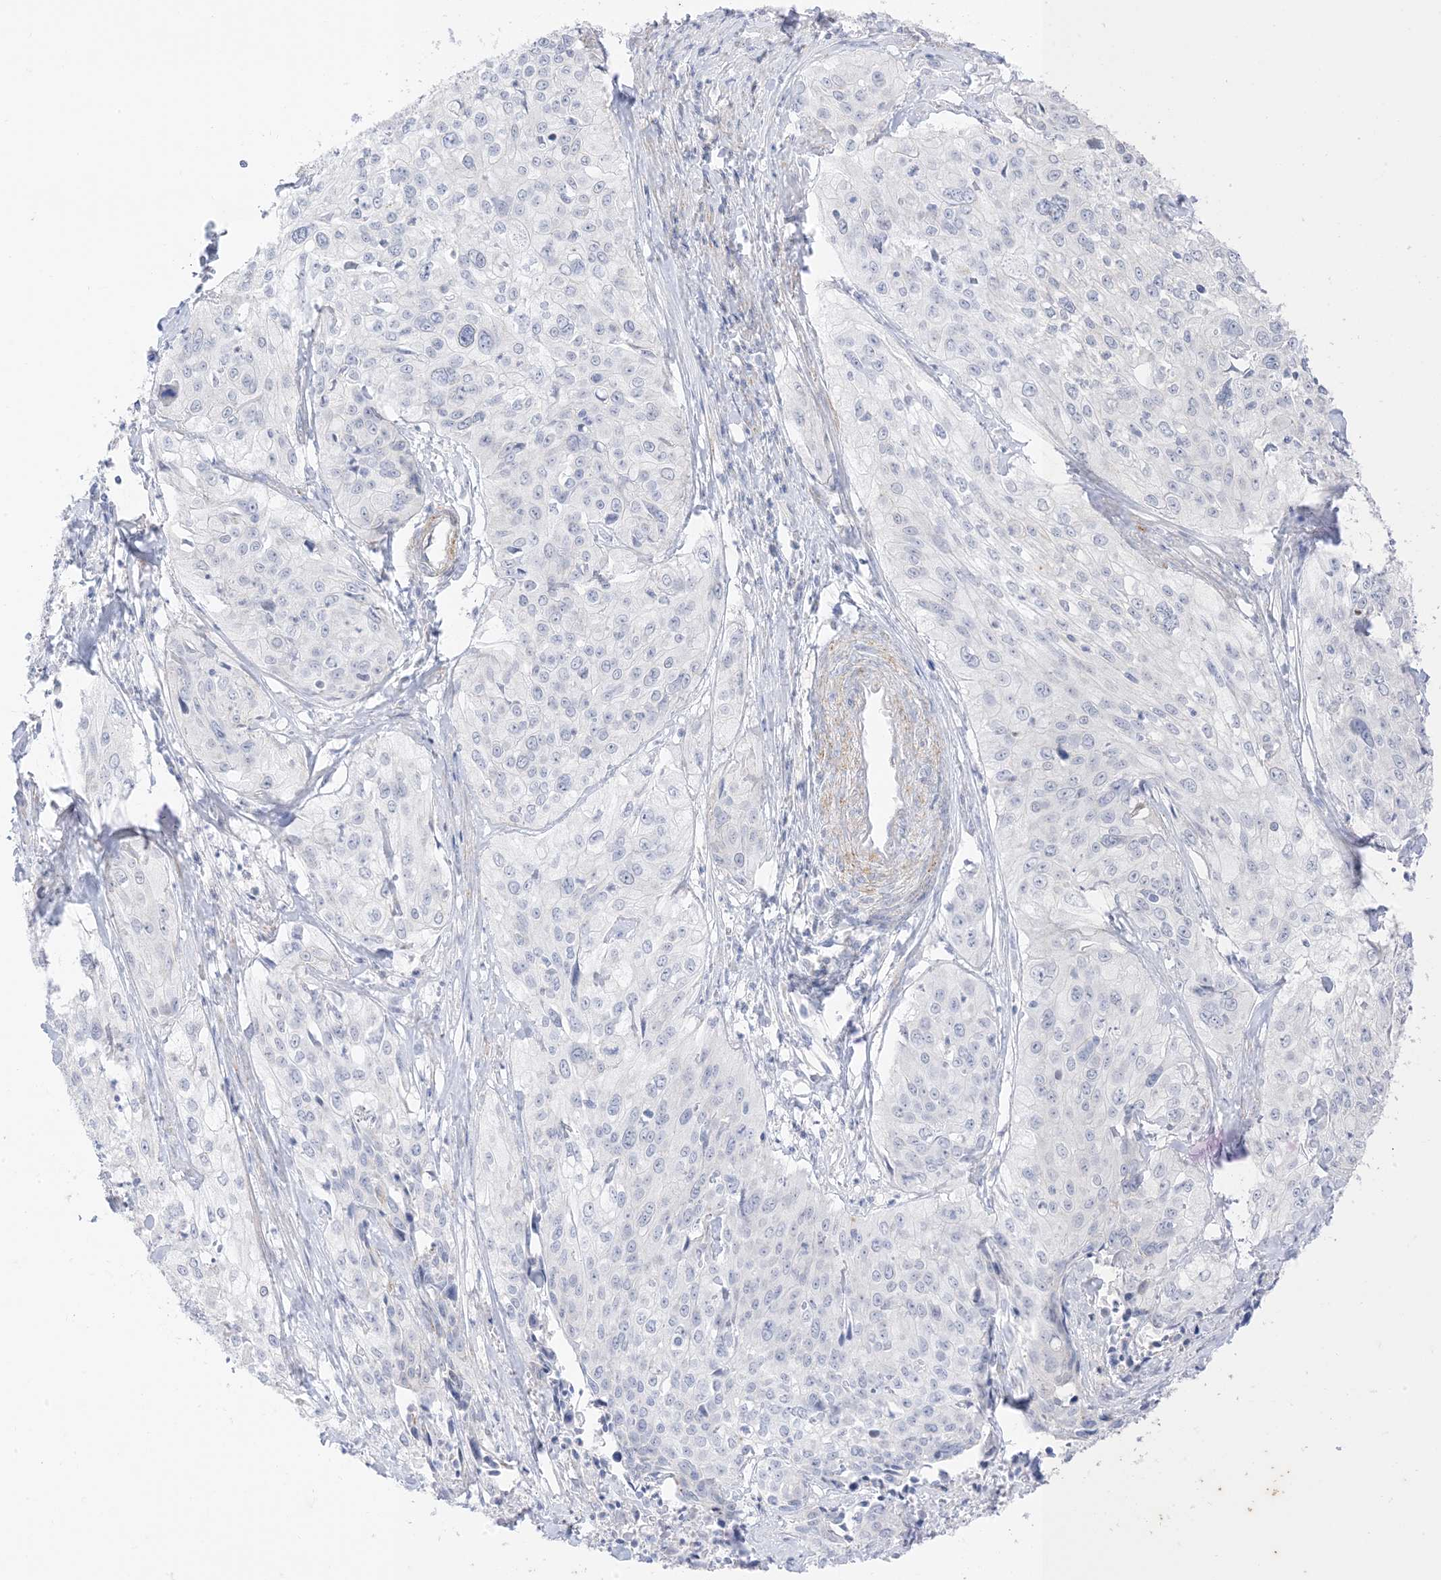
{"staining": {"intensity": "negative", "quantity": "none", "location": "none"}, "tissue": "cervical cancer", "cell_type": "Tumor cells", "image_type": "cancer", "snomed": [{"axis": "morphology", "description": "Squamous cell carcinoma, NOS"}, {"axis": "topography", "description": "Cervix"}], "caption": "Immunohistochemistry image of cervical squamous cell carcinoma stained for a protein (brown), which demonstrates no positivity in tumor cells.", "gene": "RAC1", "patient": {"sex": "female", "age": 31}}